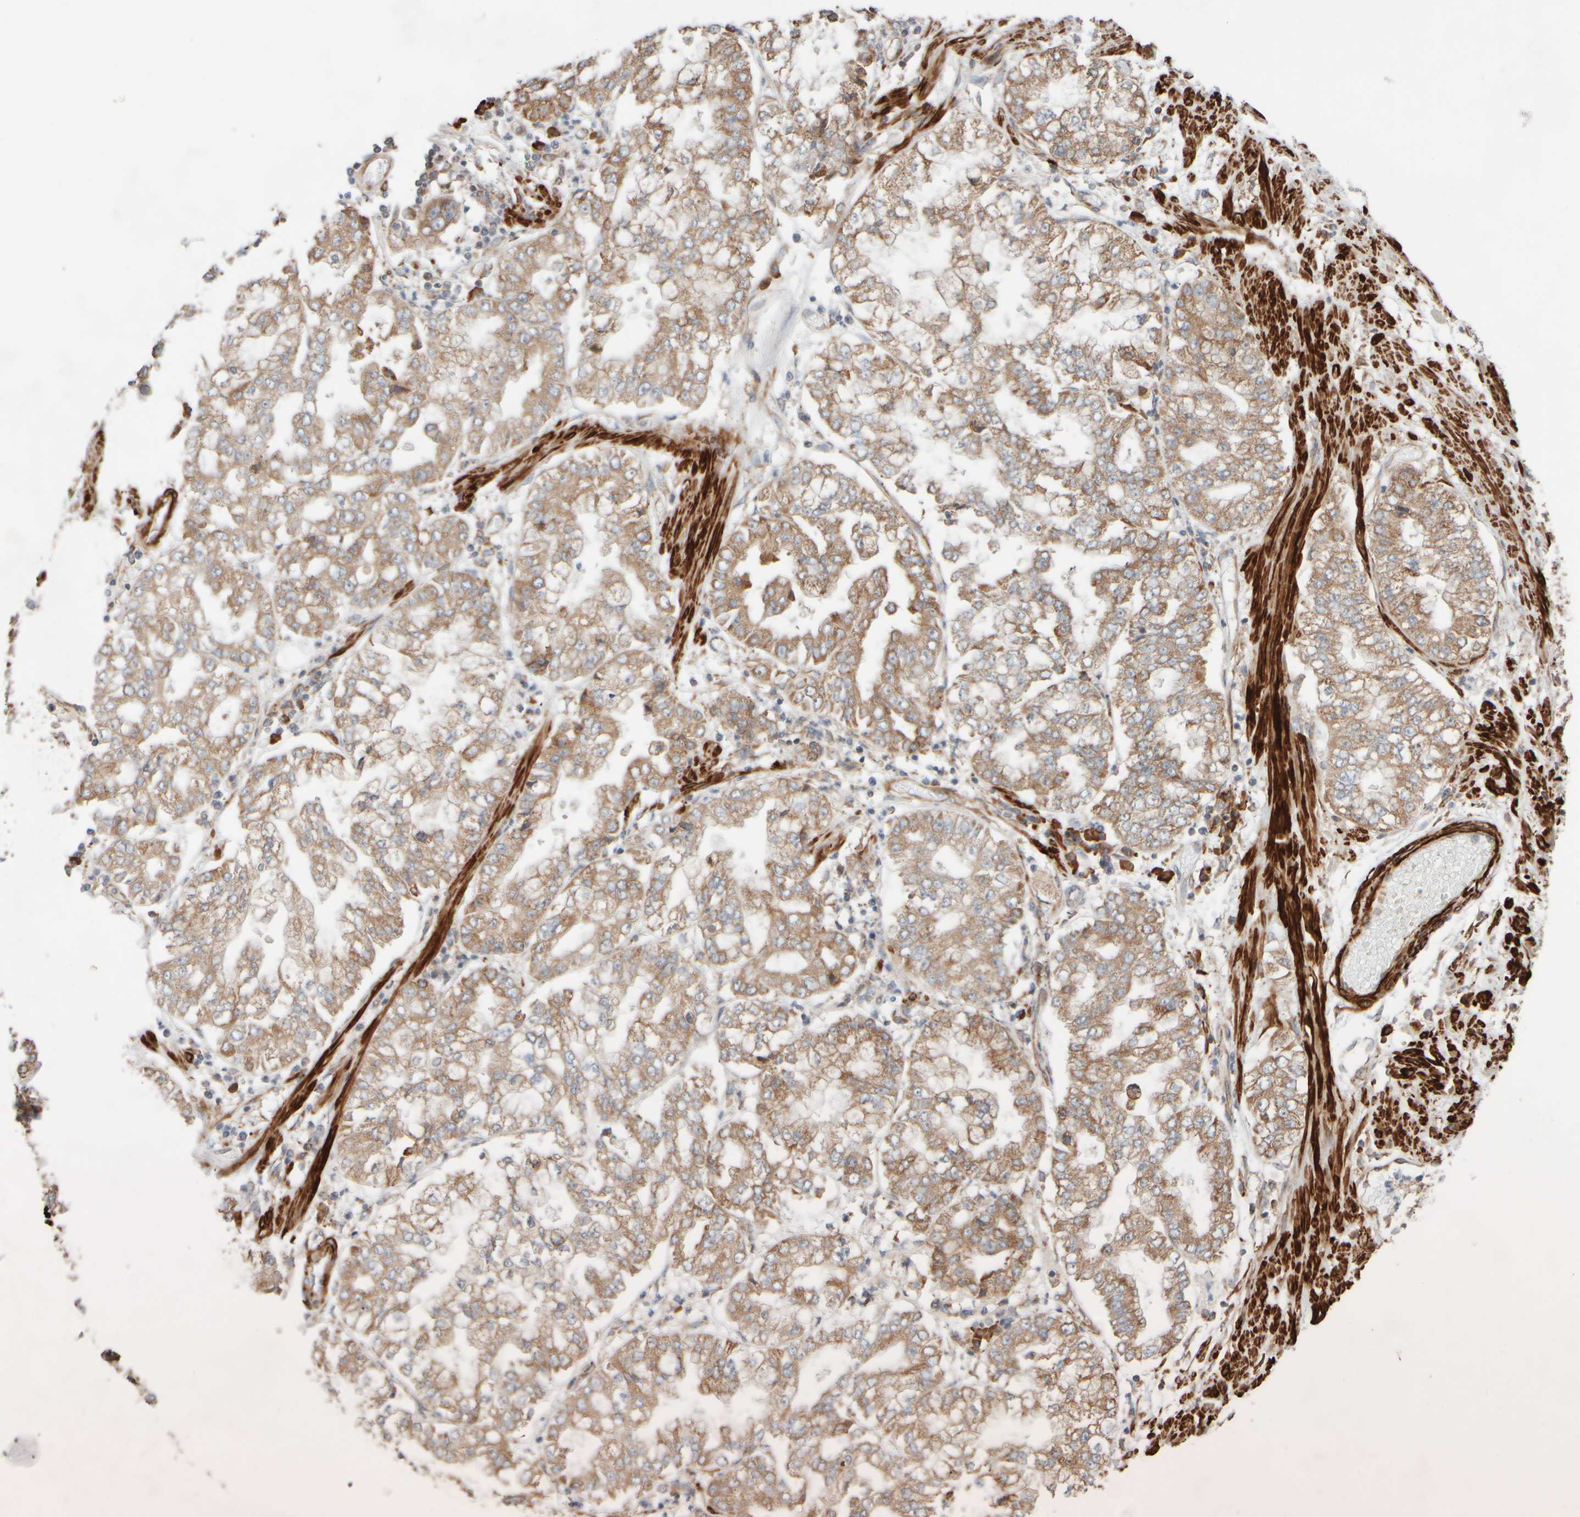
{"staining": {"intensity": "moderate", "quantity": ">75%", "location": "cytoplasmic/membranous"}, "tissue": "stomach cancer", "cell_type": "Tumor cells", "image_type": "cancer", "snomed": [{"axis": "morphology", "description": "Adenocarcinoma, NOS"}, {"axis": "topography", "description": "Stomach"}], "caption": "Stomach cancer (adenocarcinoma) stained with a brown dye exhibits moderate cytoplasmic/membranous positive positivity in approximately >75% of tumor cells.", "gene": "EIF2B3", "patient": {"sex": "male", "age": 76}}